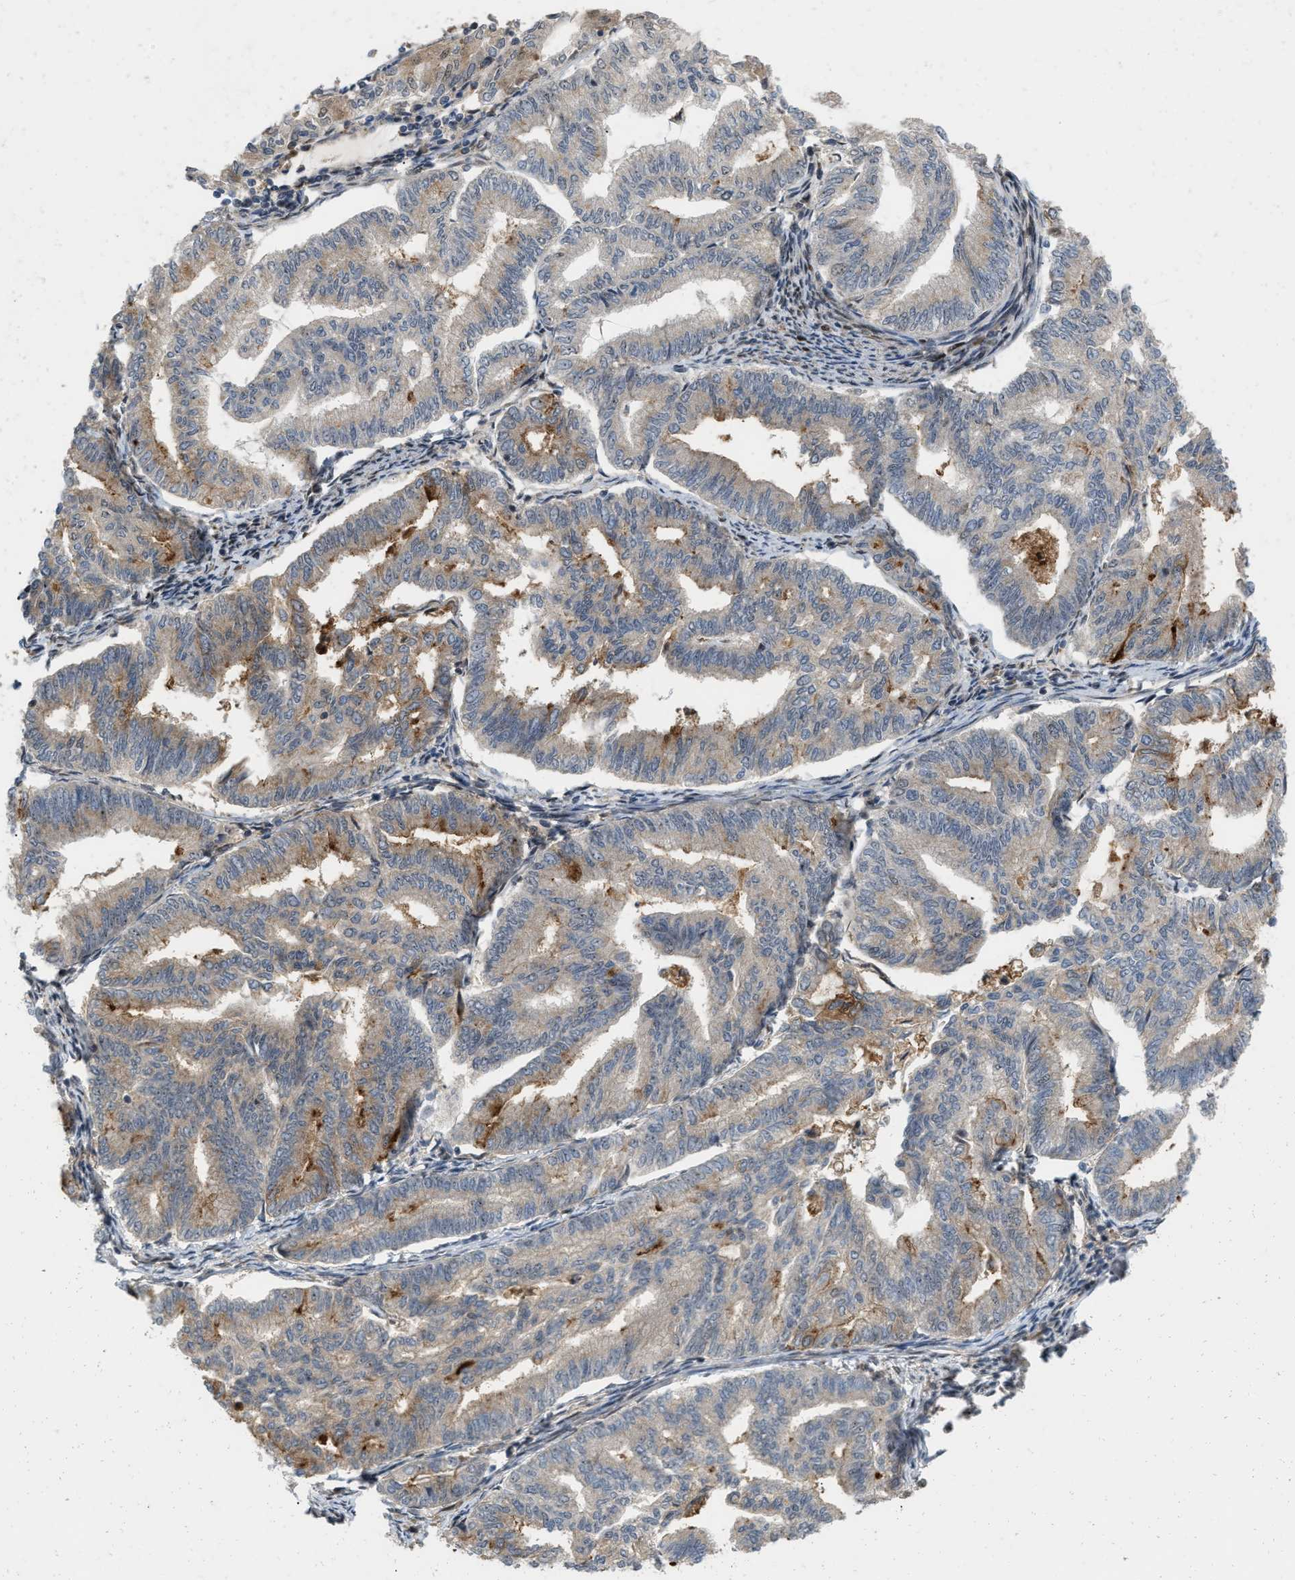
{"staining": {"intensity": "moderate", "quantity": "25%-75%", "location": "cytoplasmic/membranous"}, "tissue": "endometrial cancer", "cell_type": "Tumor cells", "image_type": "cancer", "snomed": [{"axis": "morphology", "description": "Adenocarcinoma, NOS"}, {"axis": "topography", "description": "Endometrium"}], "caption": "A medium amount of moderate cytoplasmic/membranous staining is identified in approximately 25%-75% of tumor cells in endometrial cancer tissue. The protein is shown in brown color, while the nuclei are stained blue.", "gene": "ANKRD11", "patient": {"sex": "female", "age": 79}}